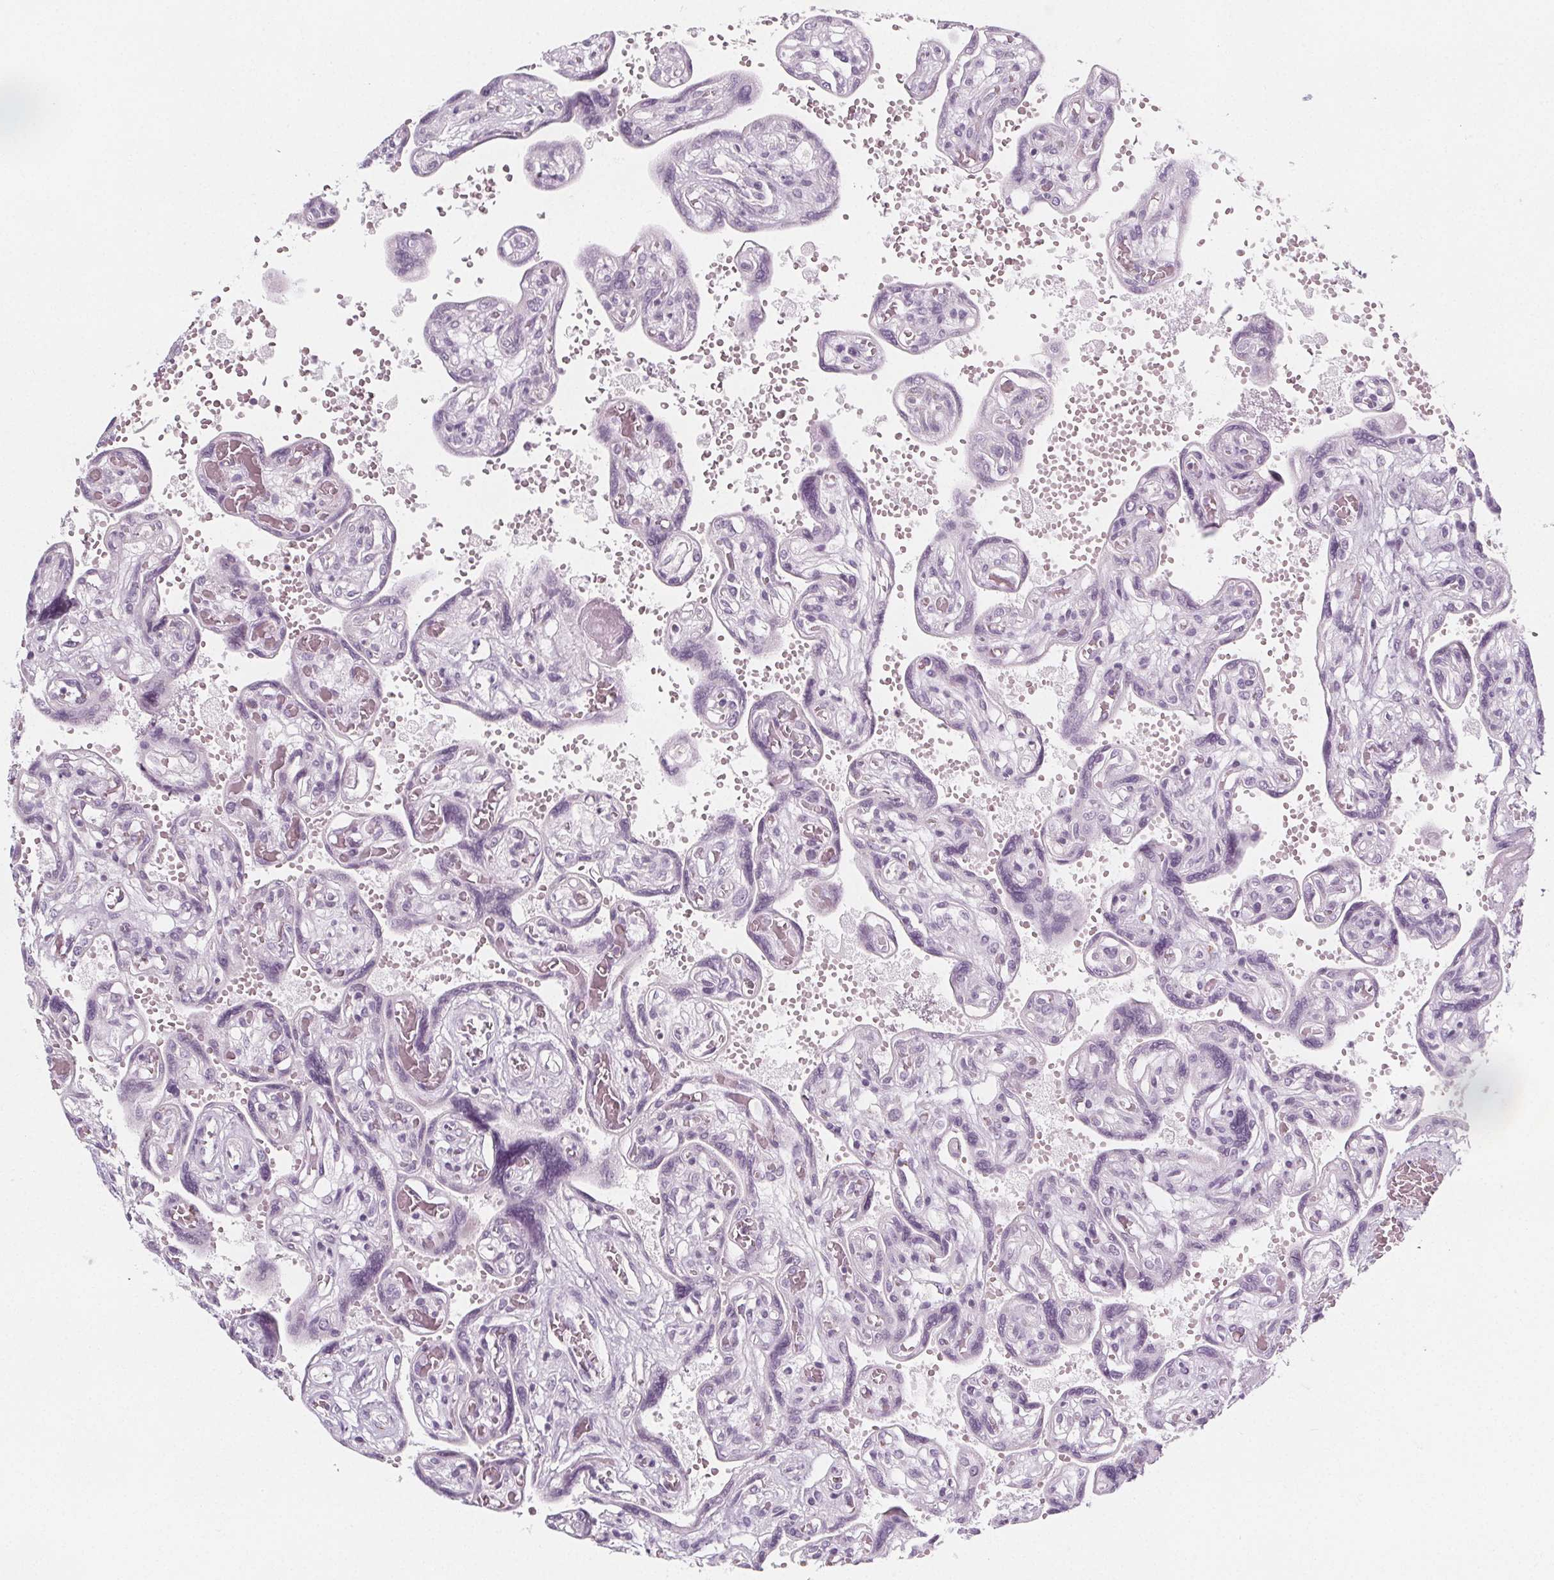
{"staining": {"intensity": "negative", "quantity": "none", "location": "none"}, "tissue": "placenta", "cell_type": "Trophoblastic cells", "image_type": "normal", "snomed": [{"axis": "morphology", "description": "Normal tissue, NOS"}, {"axis": "topography", "description": "Placenta"}], "caption": "A histopathology image of placenta stained for a protein reveals no brown staining in trophoblastic cells. Nuclei are stained in blue.", "gene": "IL17C", "patient": {"sex": "female", "age": 32}}